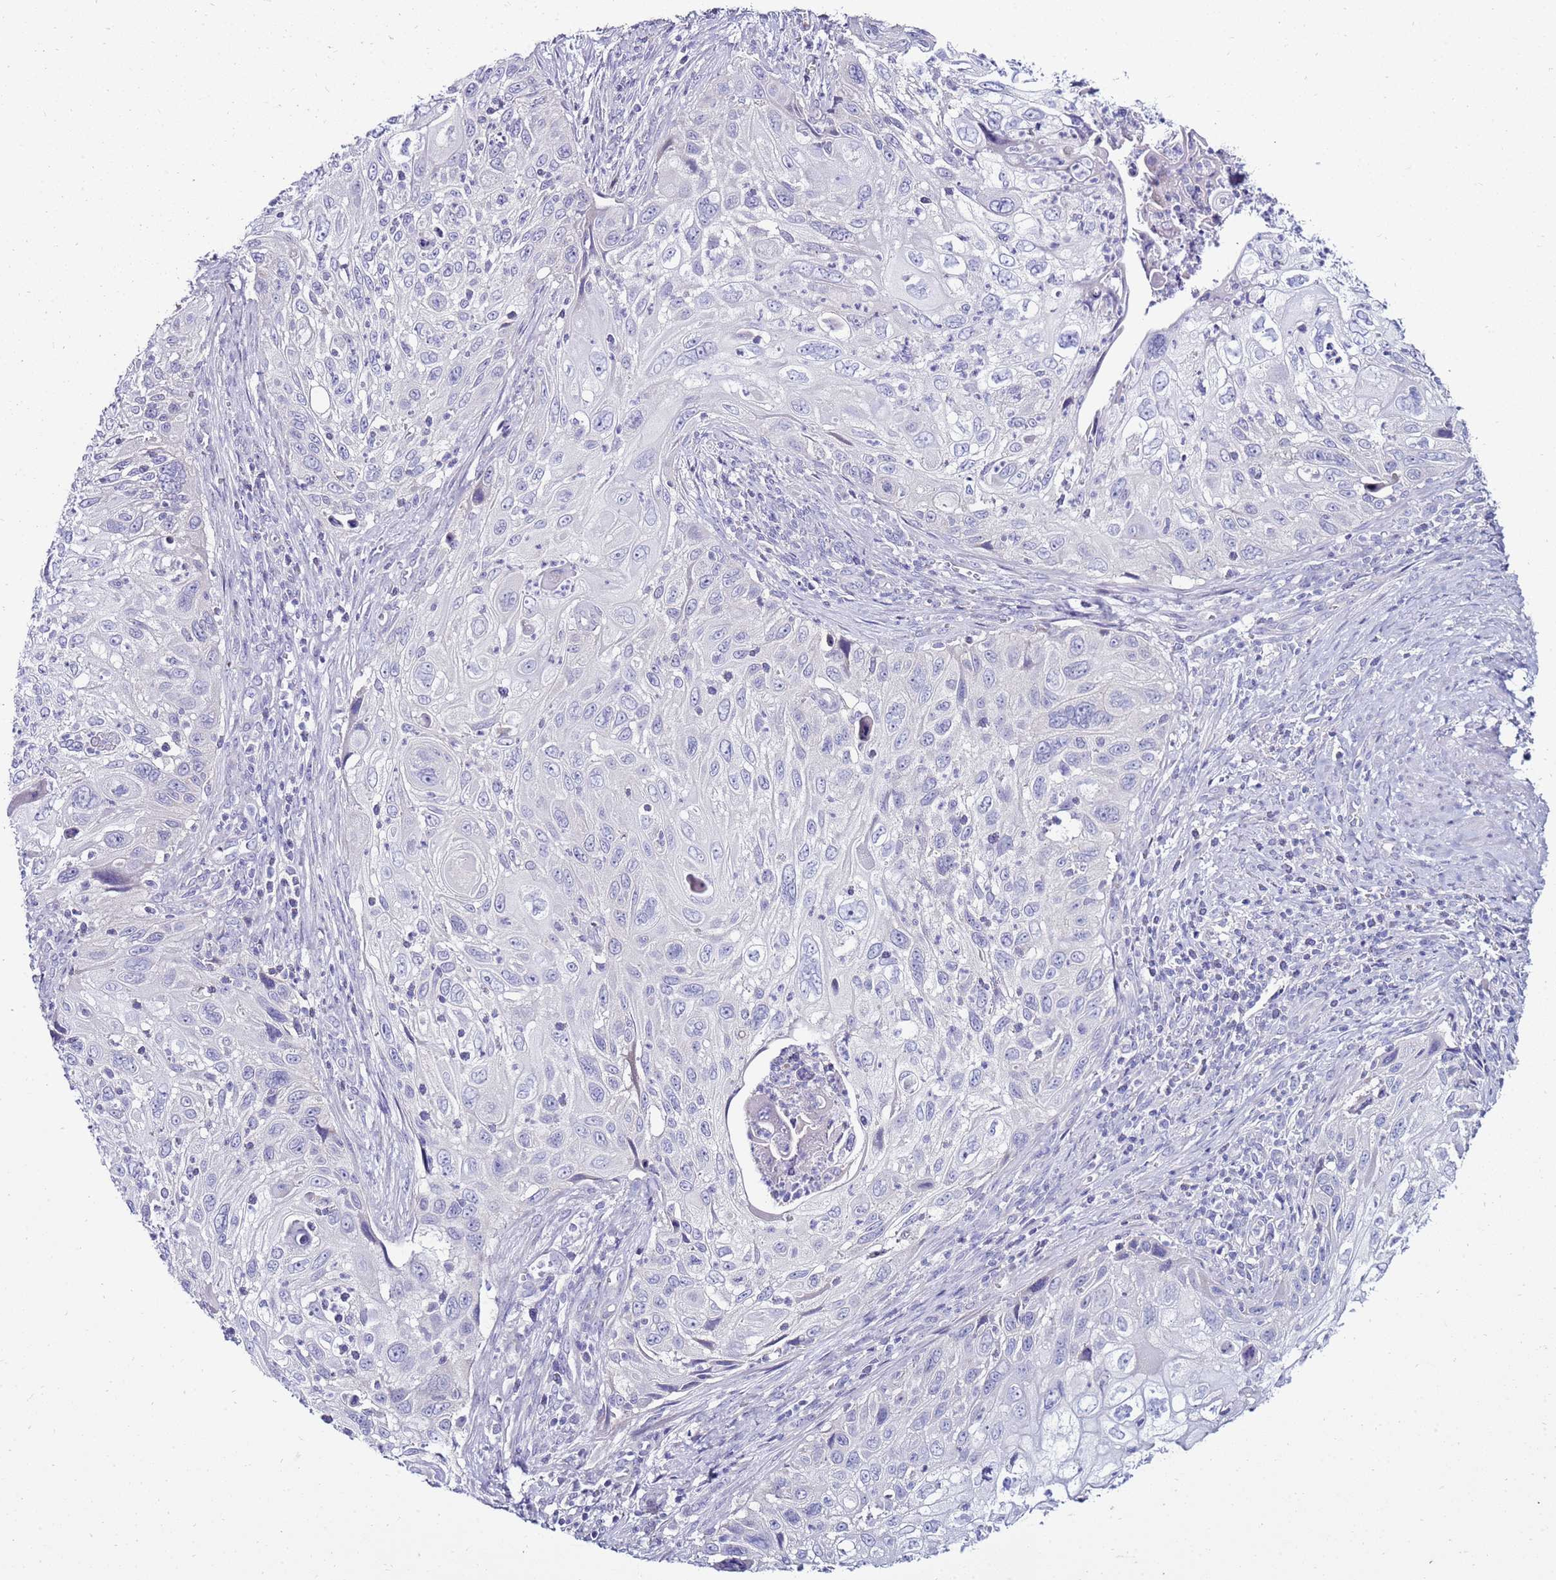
{"staining": {"intensity": "negative", "quantity": "none", "location": "none"}, "tissue": "cervical cancer", "cell_type": "Tumor cells", "image_type": "cancer", "snomed": [{"axis": "morphology", "description": "Squamous cell carcinoma, NOS"}, {"axis": "topography", "description": "Cervix"}], "caption": "Cervical squamous cell carcinoma was stained to show a protein in brown. There is no significant expression in tumor cells.", "gene": "GPN3", "patient": {"sex": "female", "age": 70}}